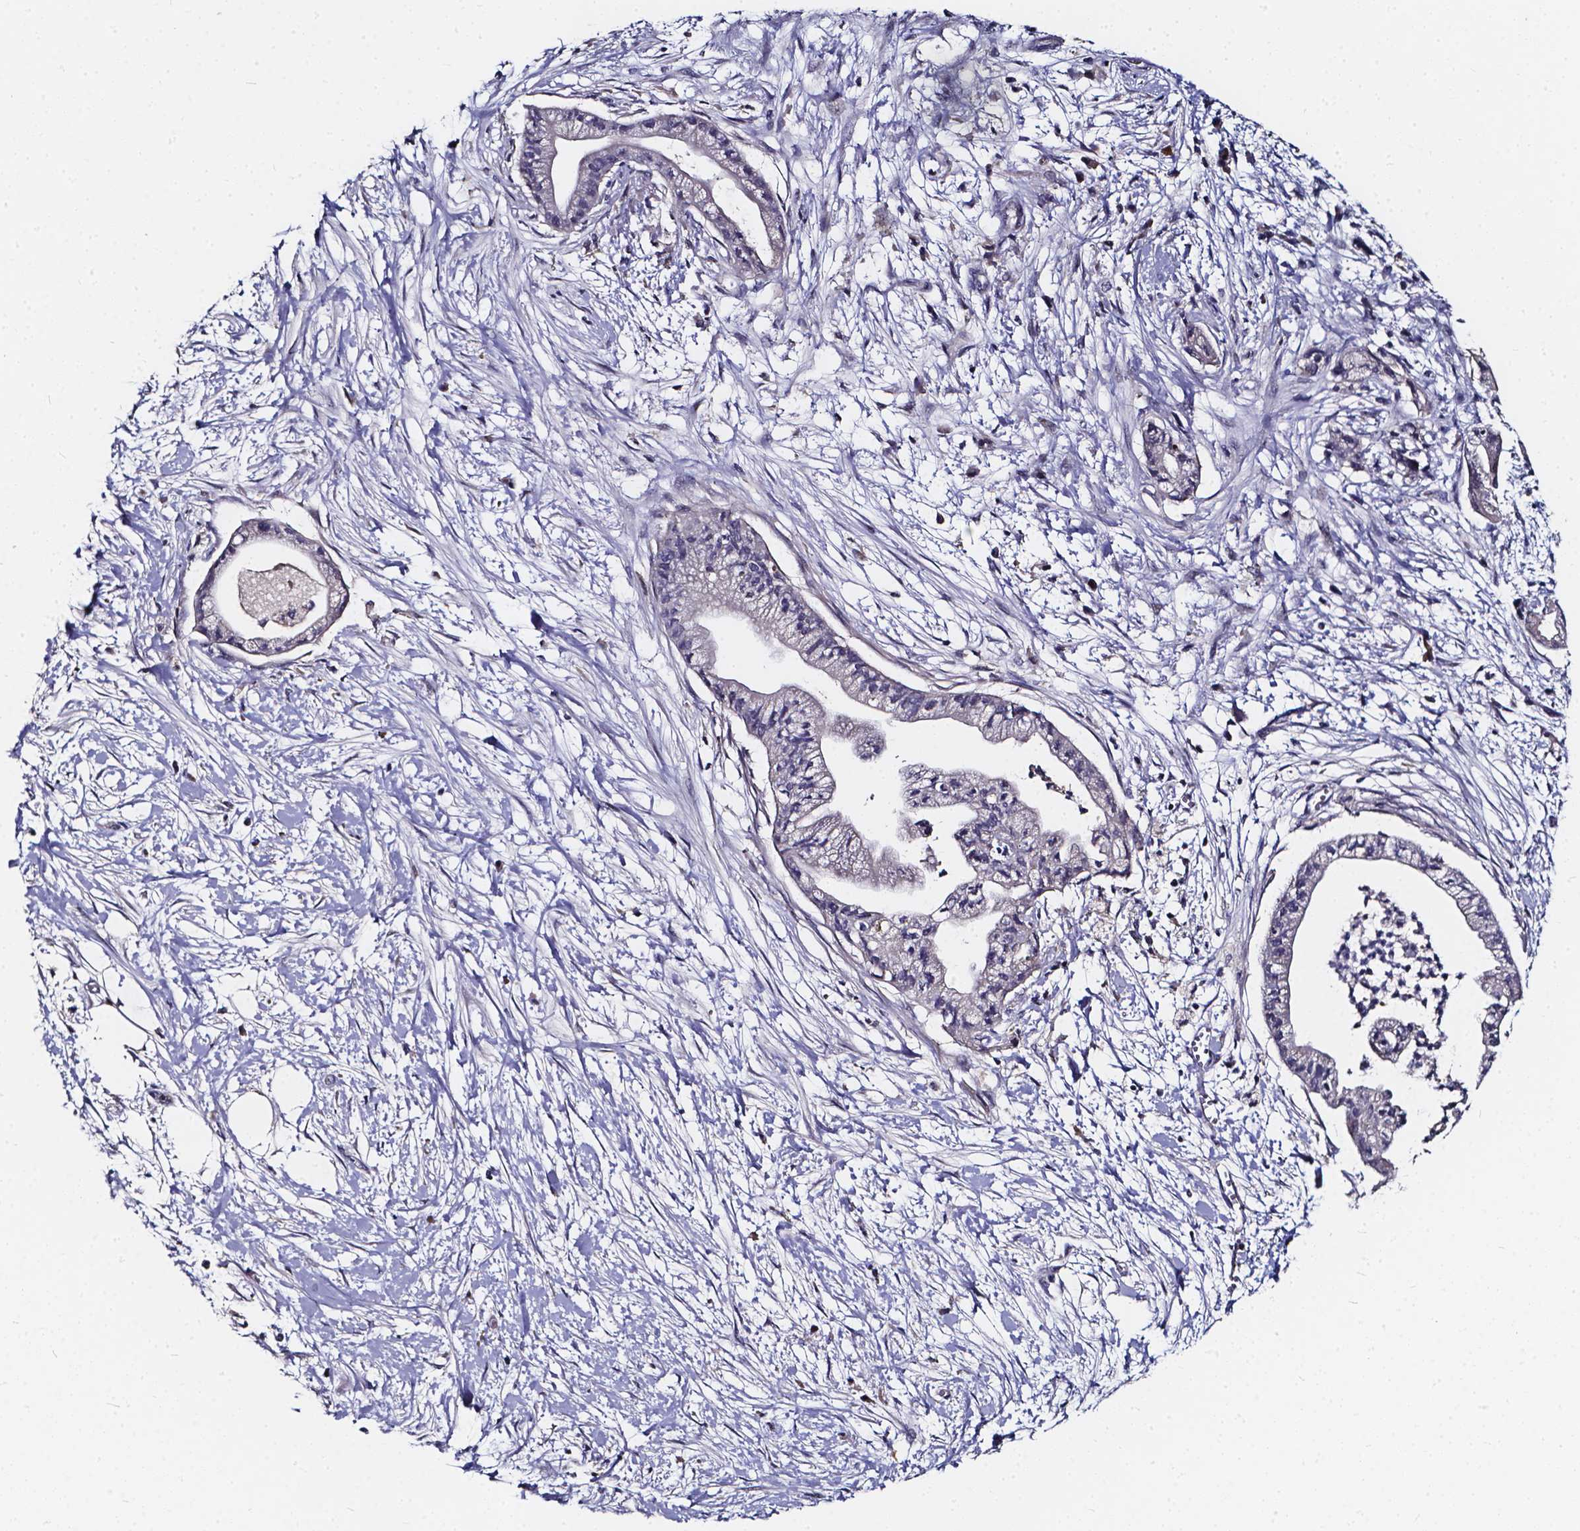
{"staining": {"intensity": "negative", "quantity": "none", "location": "none"}, "tissue": "pancreatic cancer", "cell_type": "Tumor cells", "image_type": "cancer", "snomed": [{"axis": "morphology", "description": "Normal tissue, NOS"}, {"axis": "morphology", "description": "Adenocarcinoma, NOS"}, {"axis": "topography", "description": "Lymph node"}, {"axis": "topography", "description": "Pancreas"}], "caption": "The IHC photomicrograph has no significant expression in tumor cells of pancreatic cancer (adenocarcinoma) tissue.", "gene": "SOWAHA", "patient": {"sex": "female", "age": 58}}